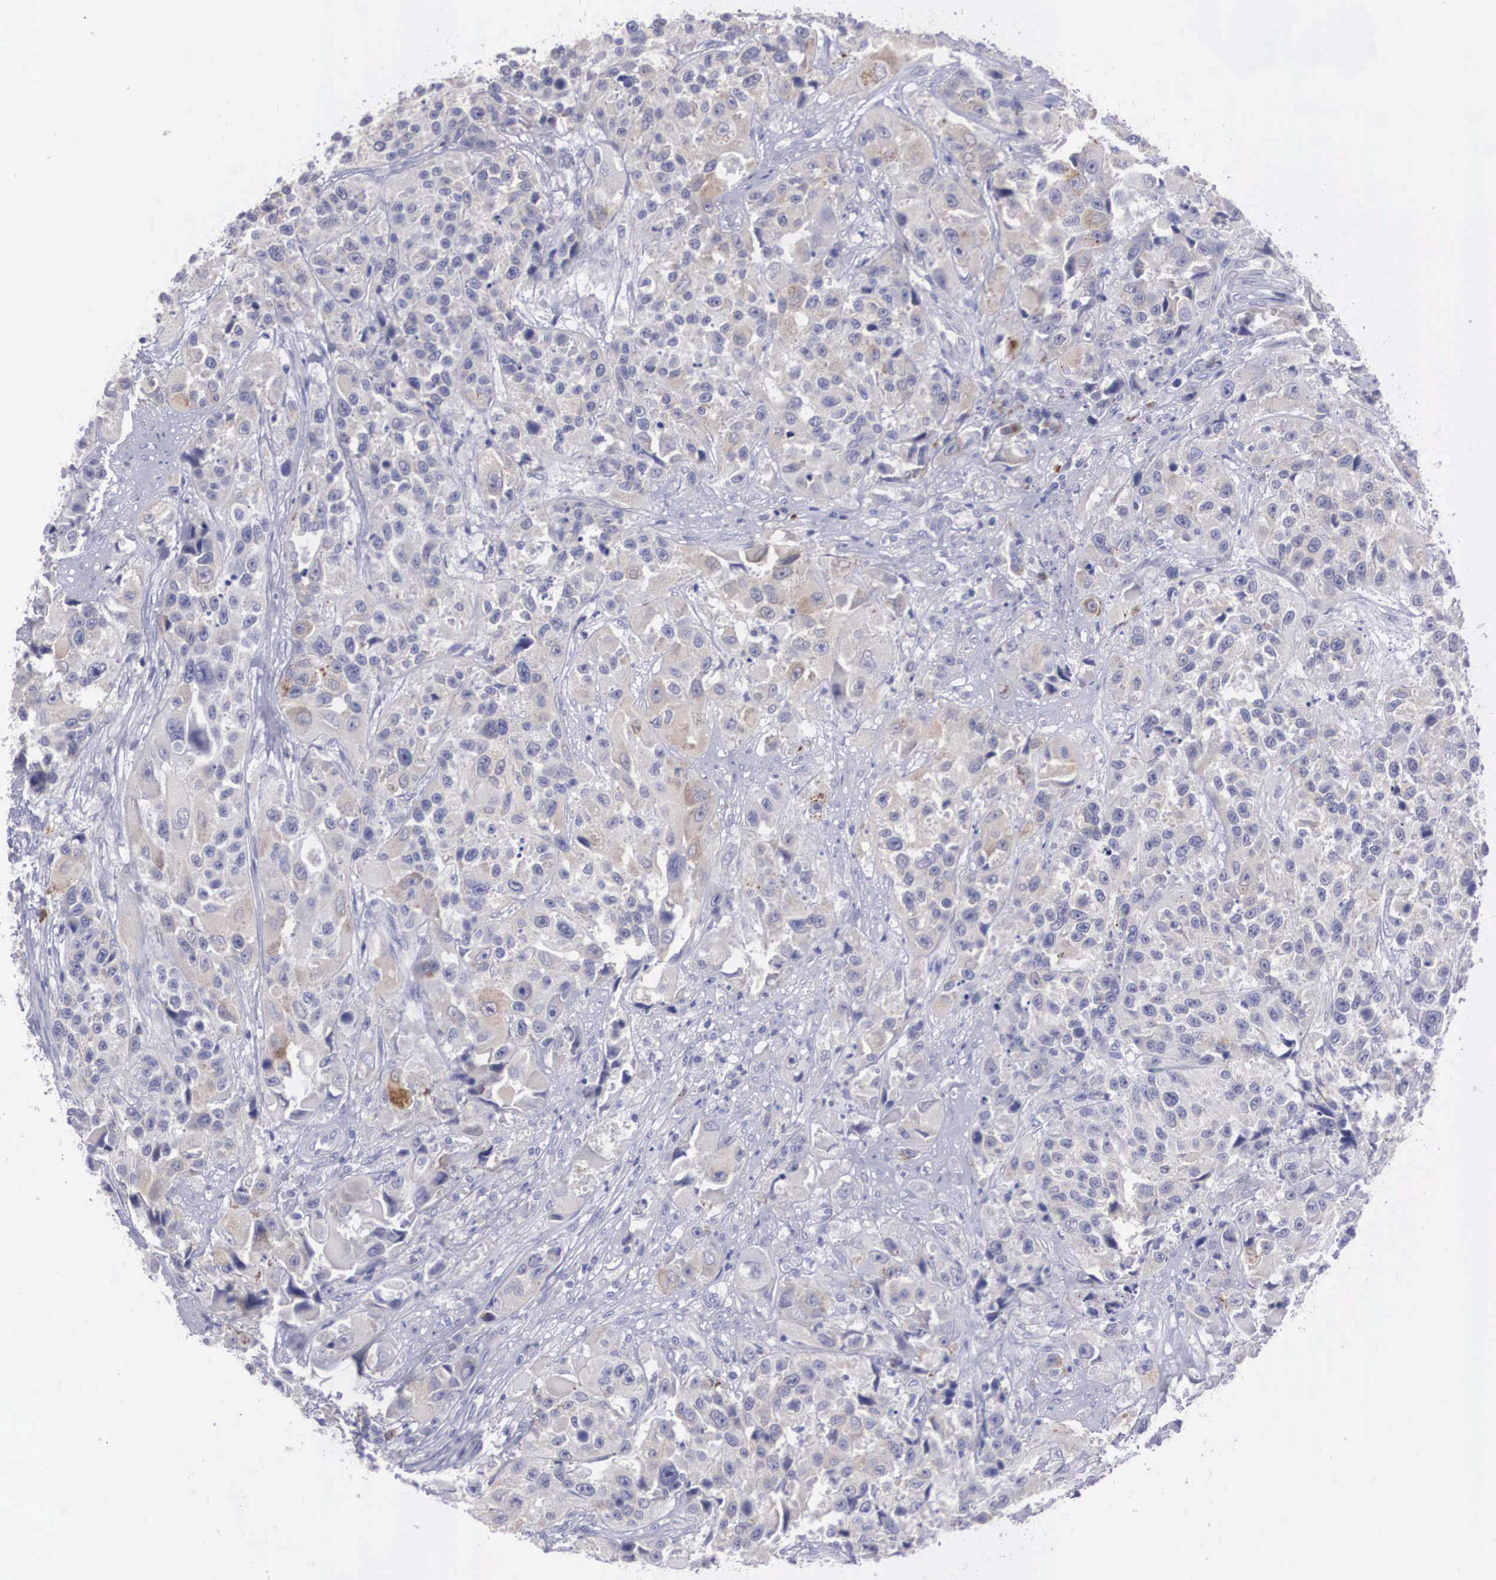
{"staining": {"intensity": "moderate", "quantity": "<25%", "location": "cytoplasmic/membranous"}, "tissue": "urothelial cancer", "cell_type": "Tumor cells", "image_type": "cancer", "snomed": [{"axis": "morphology", "description": "Urothelial carcinoma, High grade"}, {"axis": "topography", "description": "Urinary bladder"}], "caption": "Urothelial cancer was stained to show a protein in brown. There is low levels of moderate cytoplasmic/membranous expression in about <25% of tumor cells. (Stains: DAB (3,3'-diaminobenzidine) in brown, nuclei in blue, Microscopy: brightfield microscopy at high magnification).", "gene": "REPS2", "patient": {"sex": "female", "age": 81}}